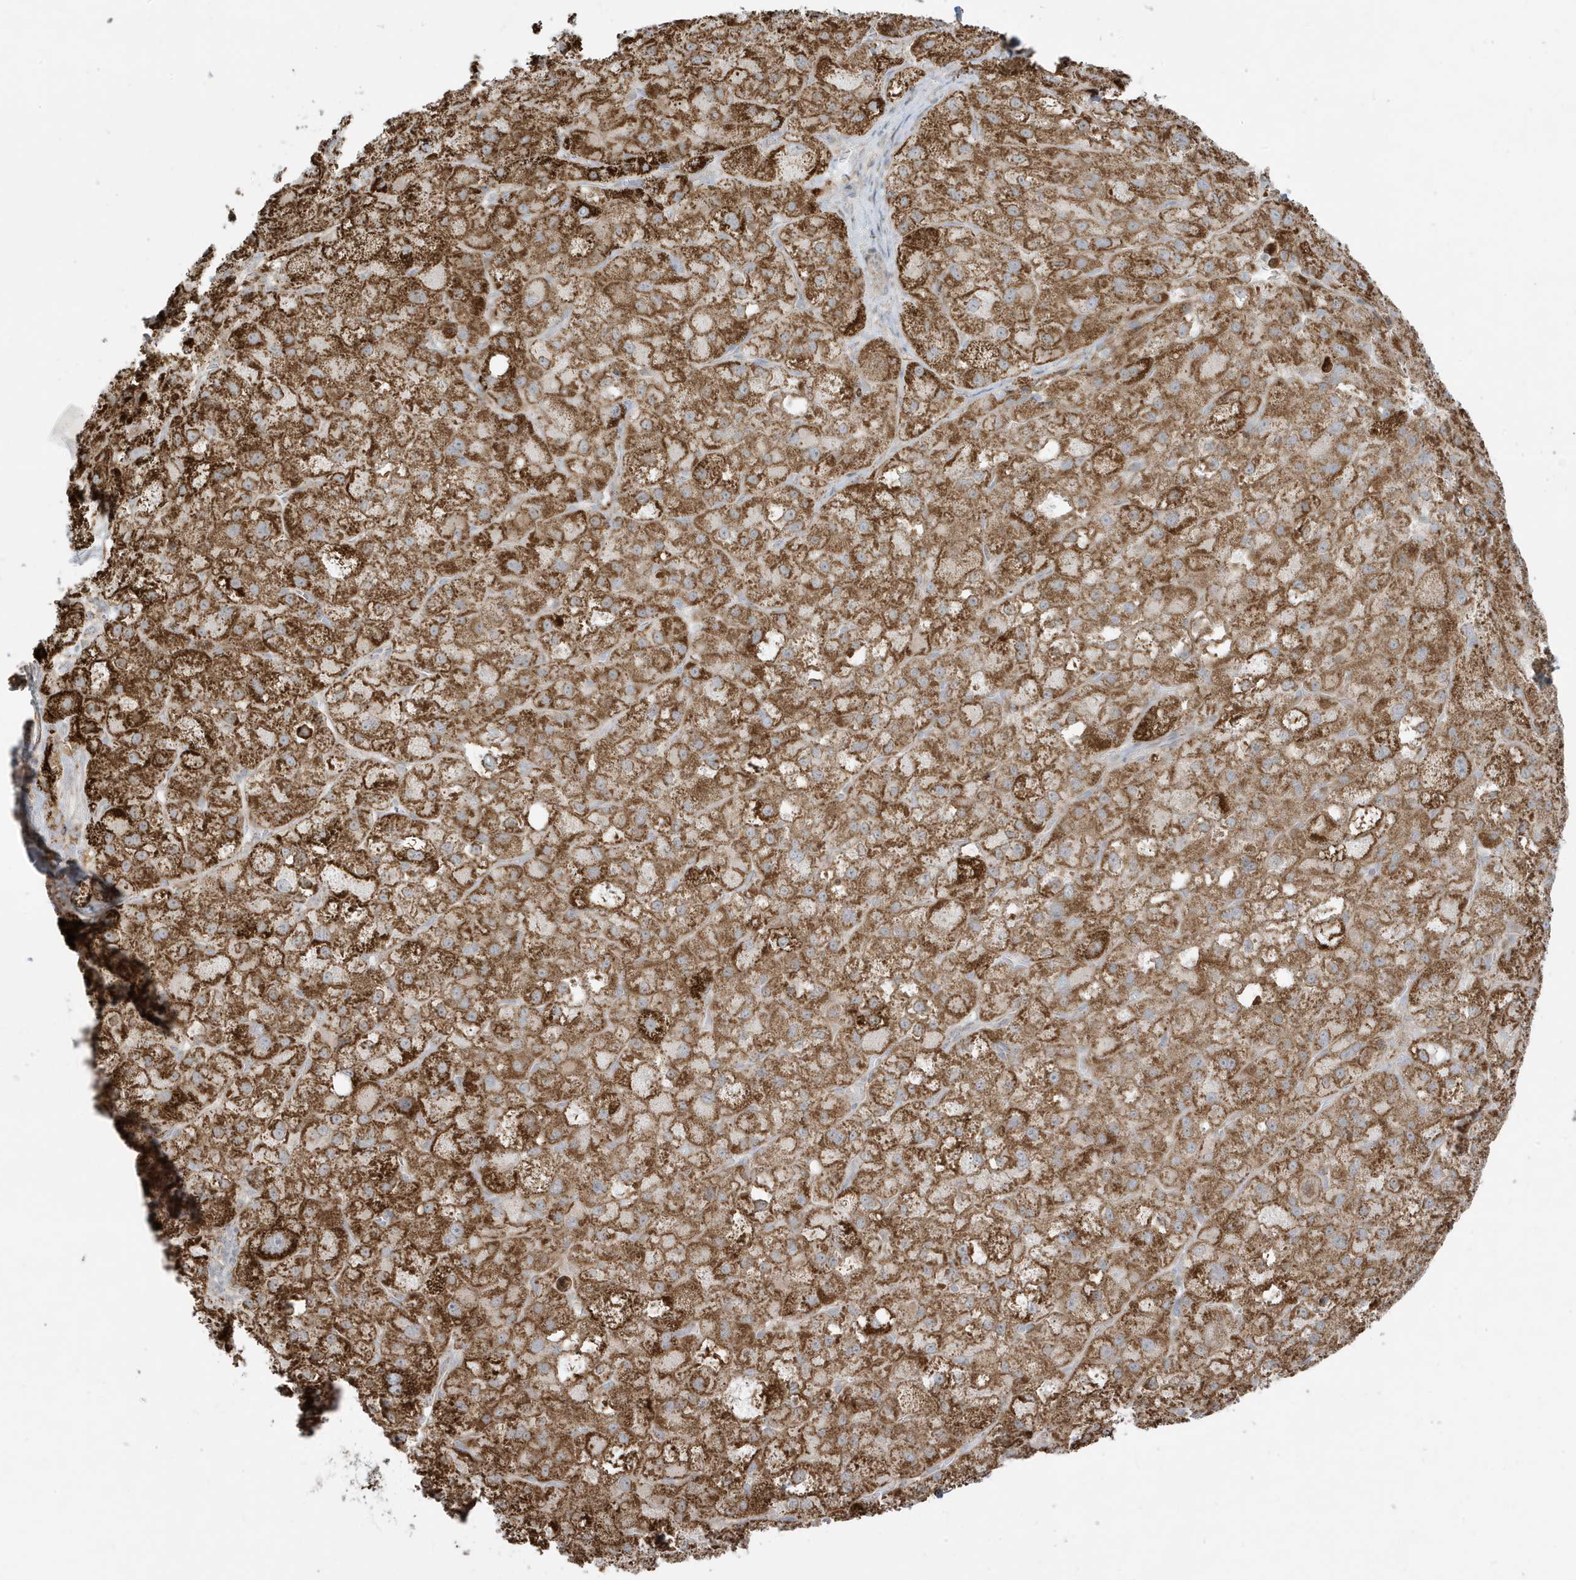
{"staining": {"intensity": "strong", "quantity": ">75%", "location": "cytoplasmic/membranous"}, "tissue": "liver cancer", "cell_type": "Tumor cells", "image_type": "cancer", "snomed": [{"axis": "morphology", "description": "Carcinoma, Hepatocellular, NOS"}, {"axis": "topography", "description": "Liver"}], "caption": "Brown immunohistochemical staining in human liver hepatocellular carcinoma demonstrates strong cytoplasmic/membranous positivity in approximately >75% of tumor cells. The staining is performed using DAB brown chromogen to label protein expression. The nuclei are counter-stained blue using hematoxylin.", "gene": "IFT57", "patient": {"sex": "male", "age": 57}}